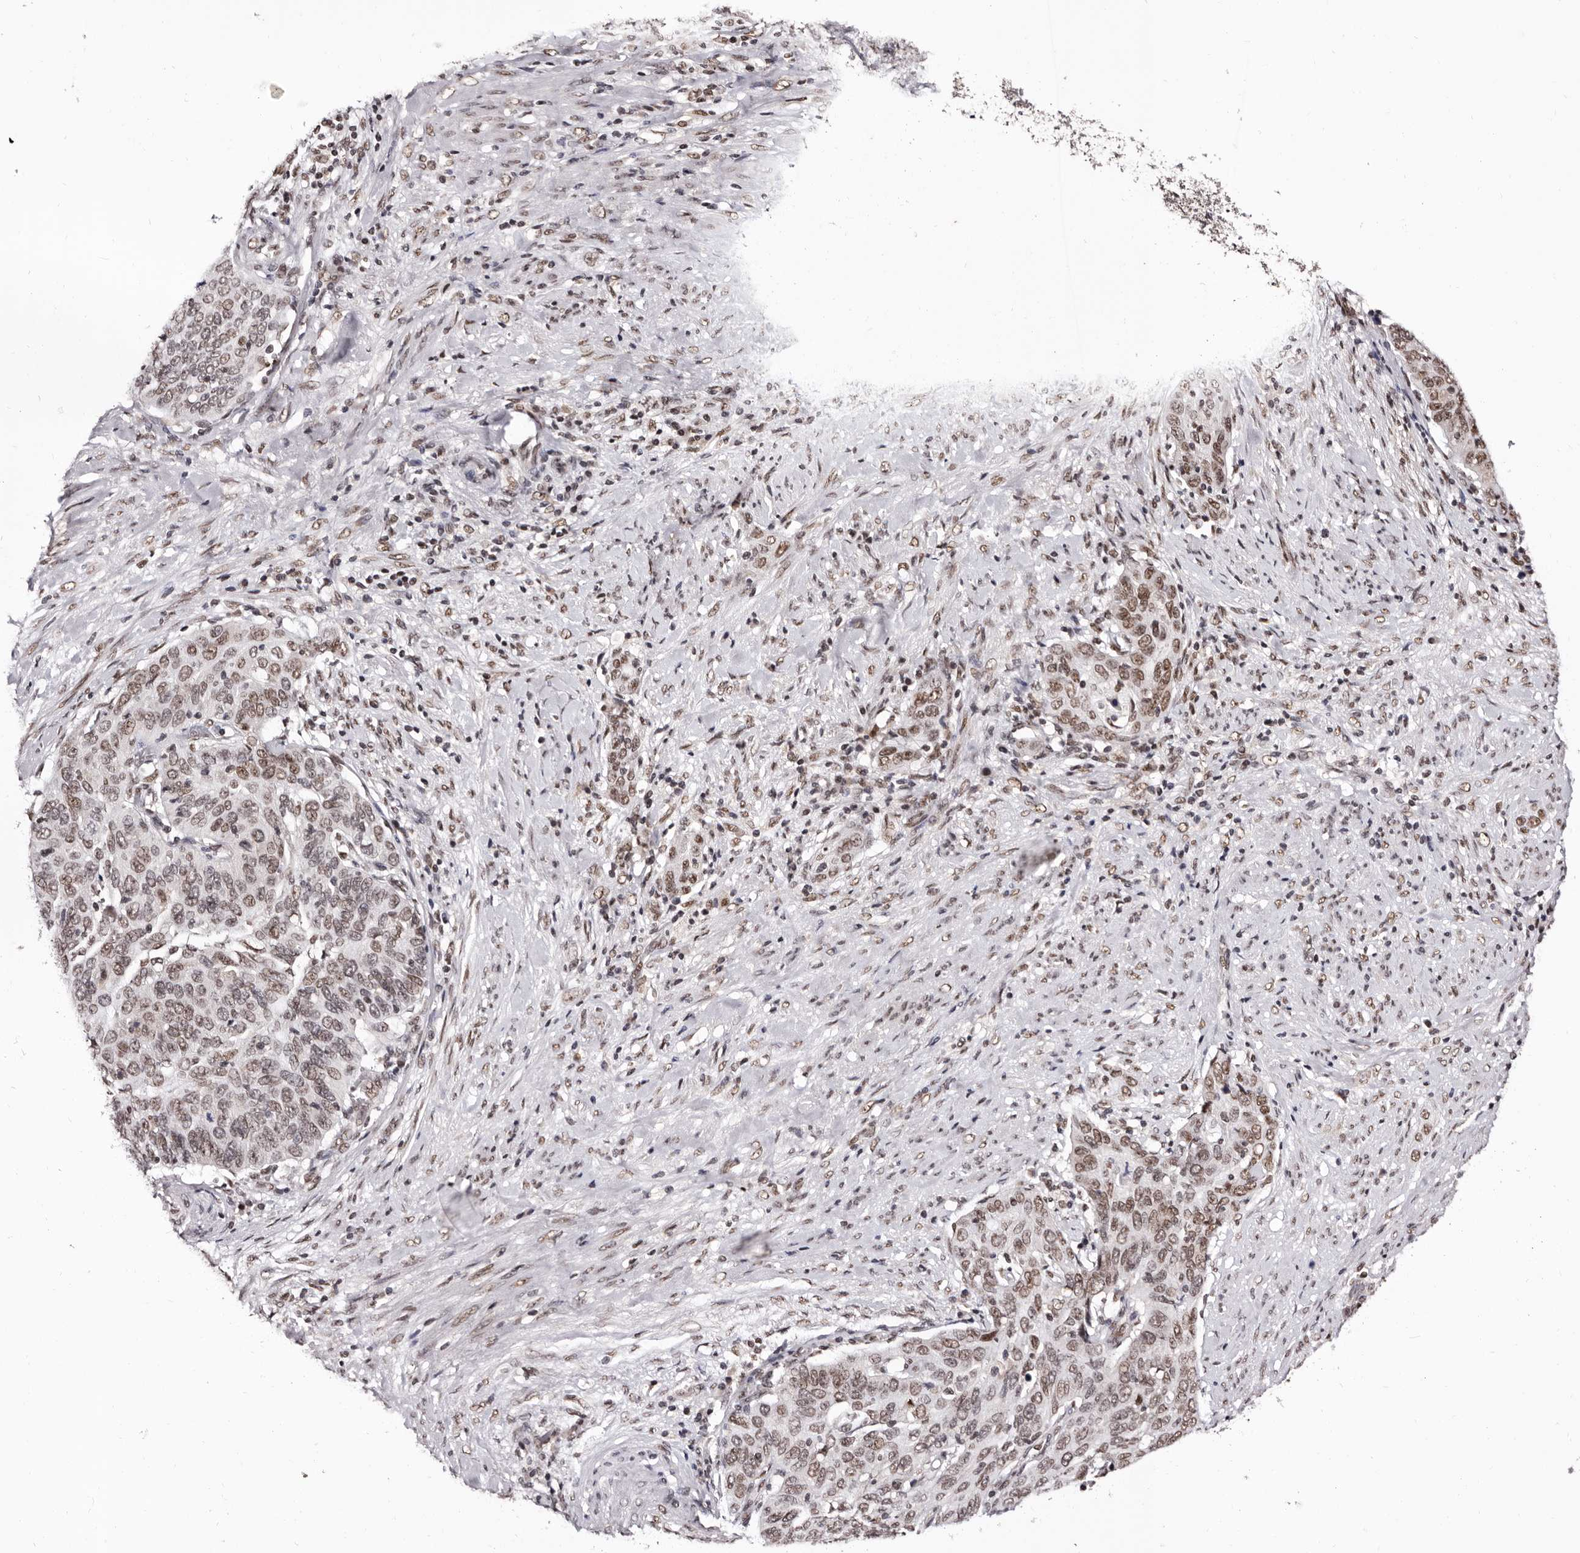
{"staining": {"intensity": "weak", "quantity": ">75%", "location": "nuclear"}, "tissue": "cervical cancer", "cell_type": "Tumor cells", "image_type": "cancer", "snomed": [{"axis": "morphology", "description": "Squamous cell carcinoma, NOS"}, {"axis": "topography", "description": "Cervix"}], "caption": "Immunohistochemistry photomicrograph of cervical squamous cell carcinoma stained for a protein (brown), which reveals low levels of weak nuclear expression in approximately >75% of tumor cells.", "gene": "ANAPC11", "patient": {"sex": "female", "age": 60}}